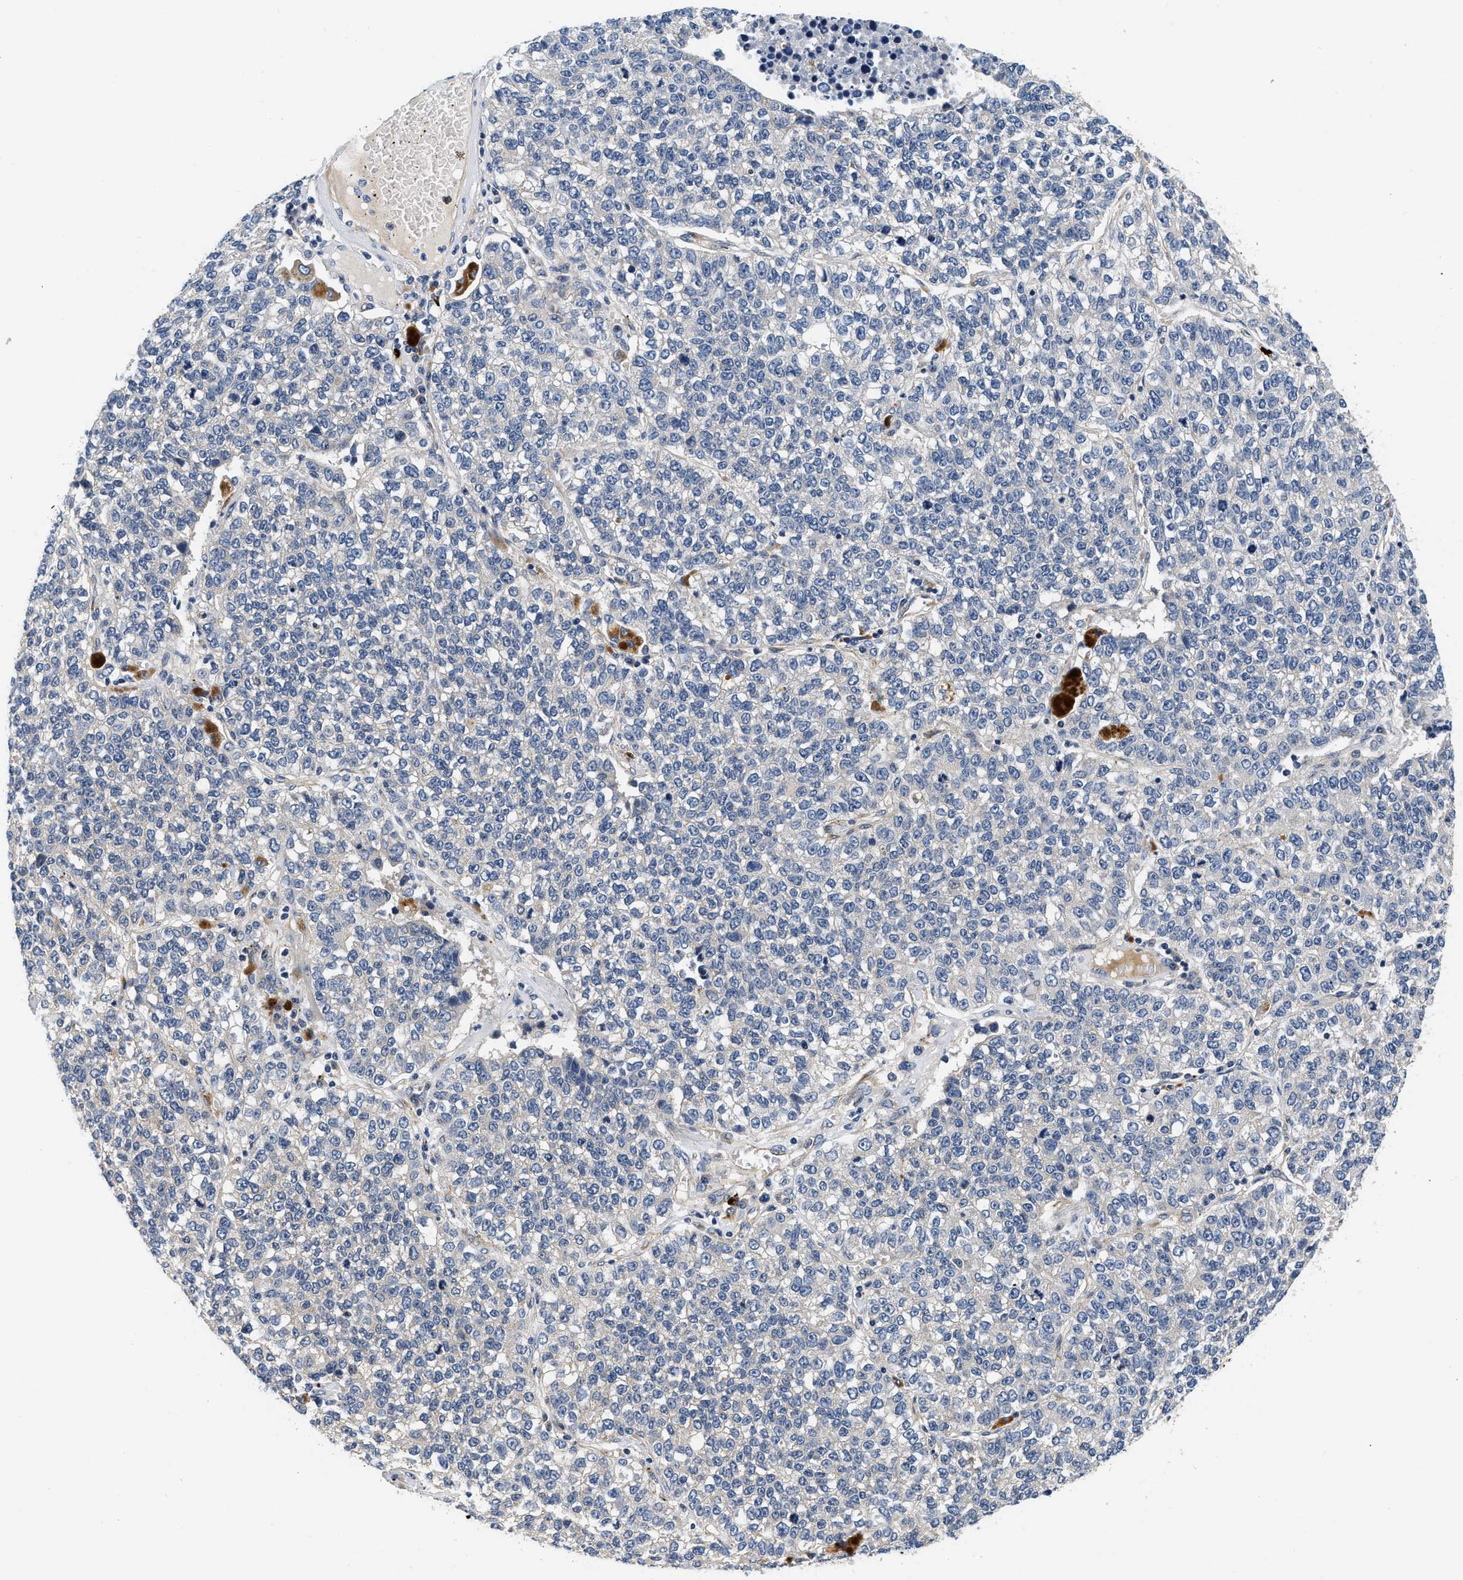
{"staining": {"intensity": "negative", "quantity": "none", "location": "none"}, "tissue": "lung cancer", "cell_type": "Tumor cells", "image_type": "cancer", "snomed": [{"axis": "morphology", "description": "Adenocarcinoma, NOS"}, {"axis": "topography", "description": "Lung"}], "caption": "A photomicrograph of lung cancer (adenocarcinoma) stained for a protein exhibits no brown staining in tumor cells. Nuclei are stained in blue.", "gene": "NME6", "patient": {"sex": "male", "age": 49}}